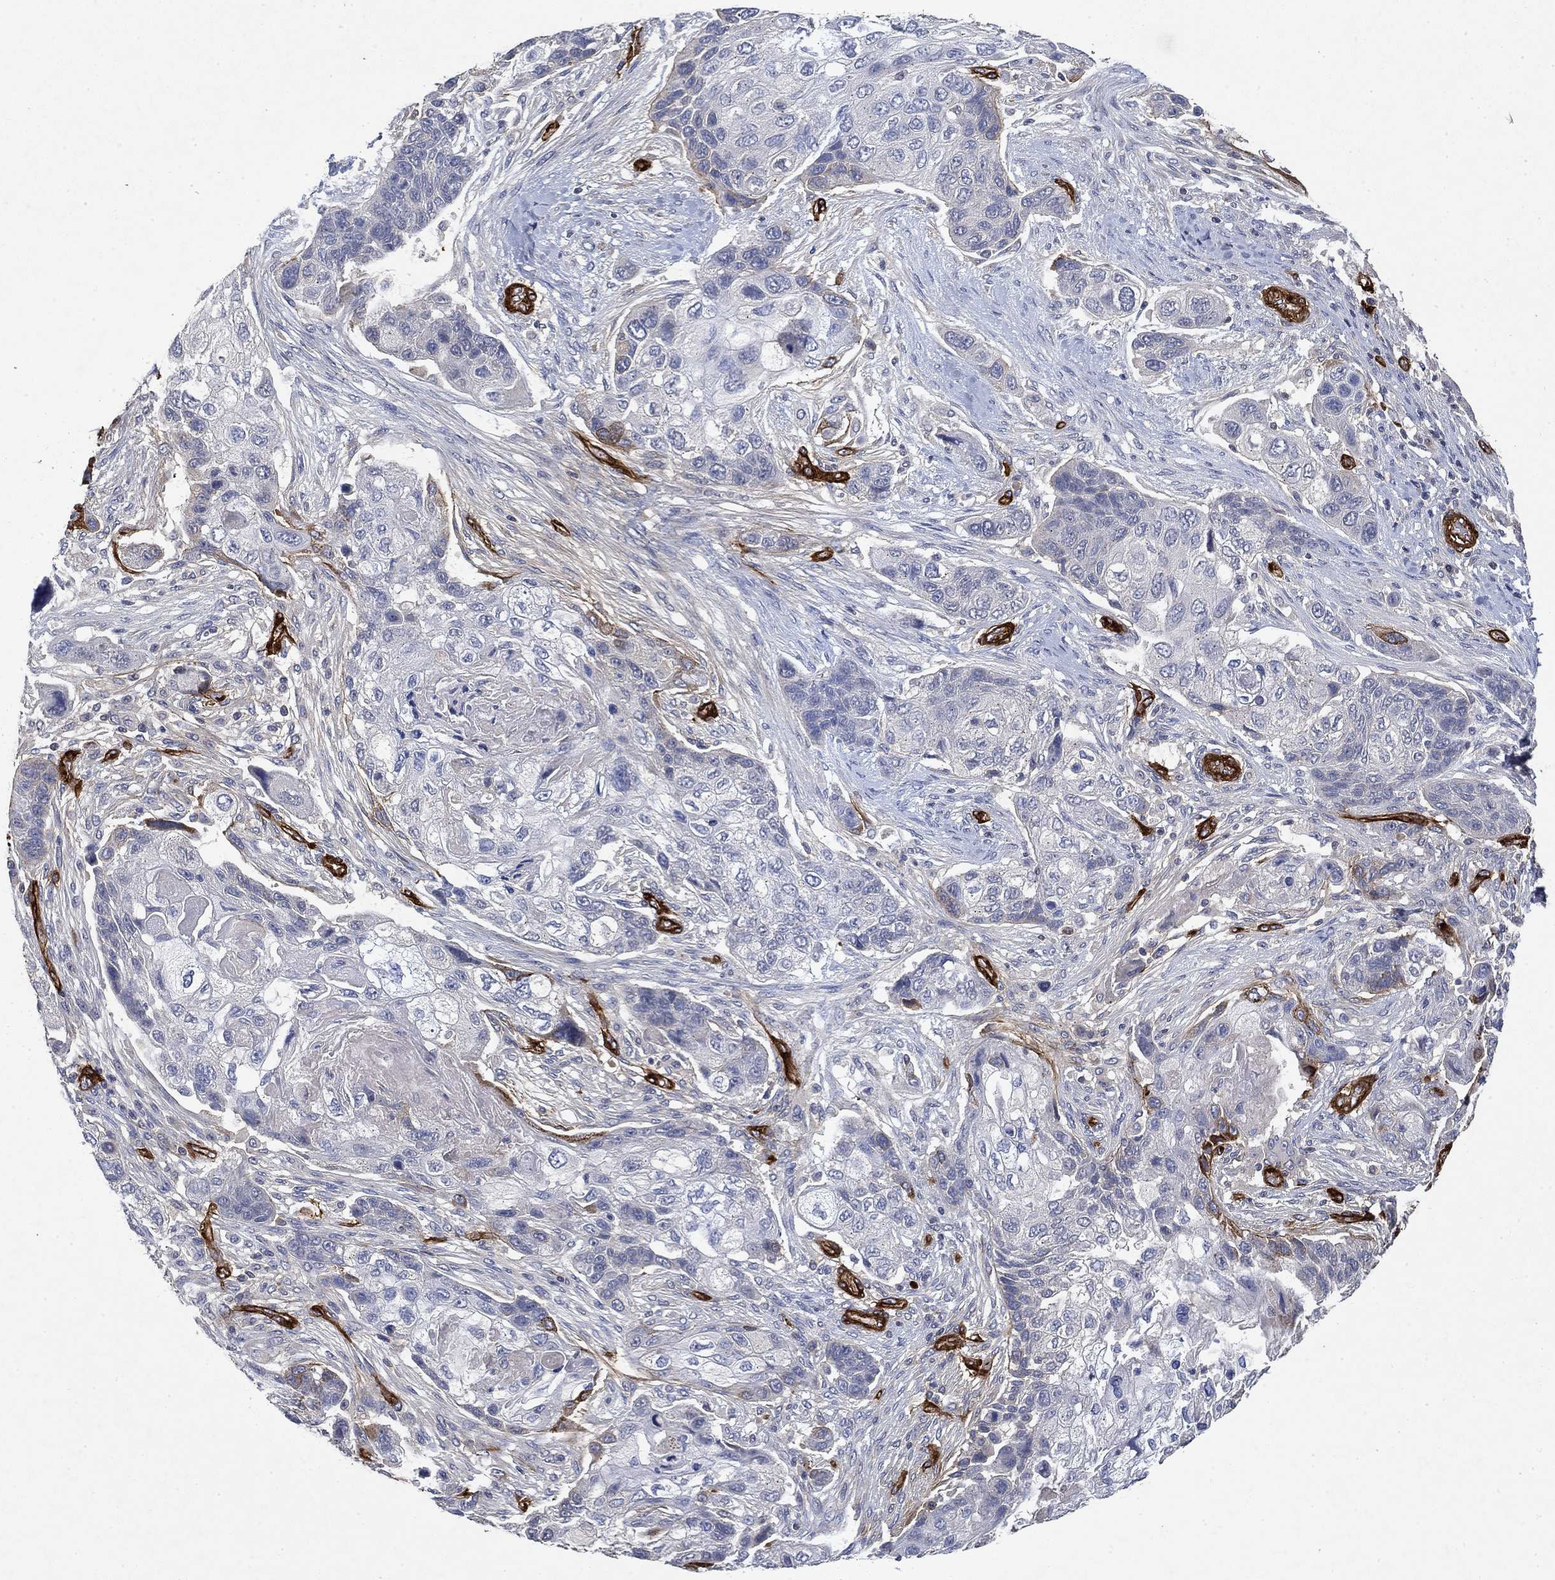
{"staining": {"intensity": "negative", "quantity": "none", "location": "none"}, "tissue": "lung cancer", "cell_type": "Tumor cells", "image_type": "cancer", "snomed": [{"axis": "morphology", "description": "Squamous cell carcinoma, NOS"}, {"axis": "topography", "description": "Lung"}], "caption": "This is an IHC image of lung cancer (squamous cell carcinoma). There is no expression in tumor cells.", "gene": "COL4A2", "patient": {"sex": "male", "age": 69}}